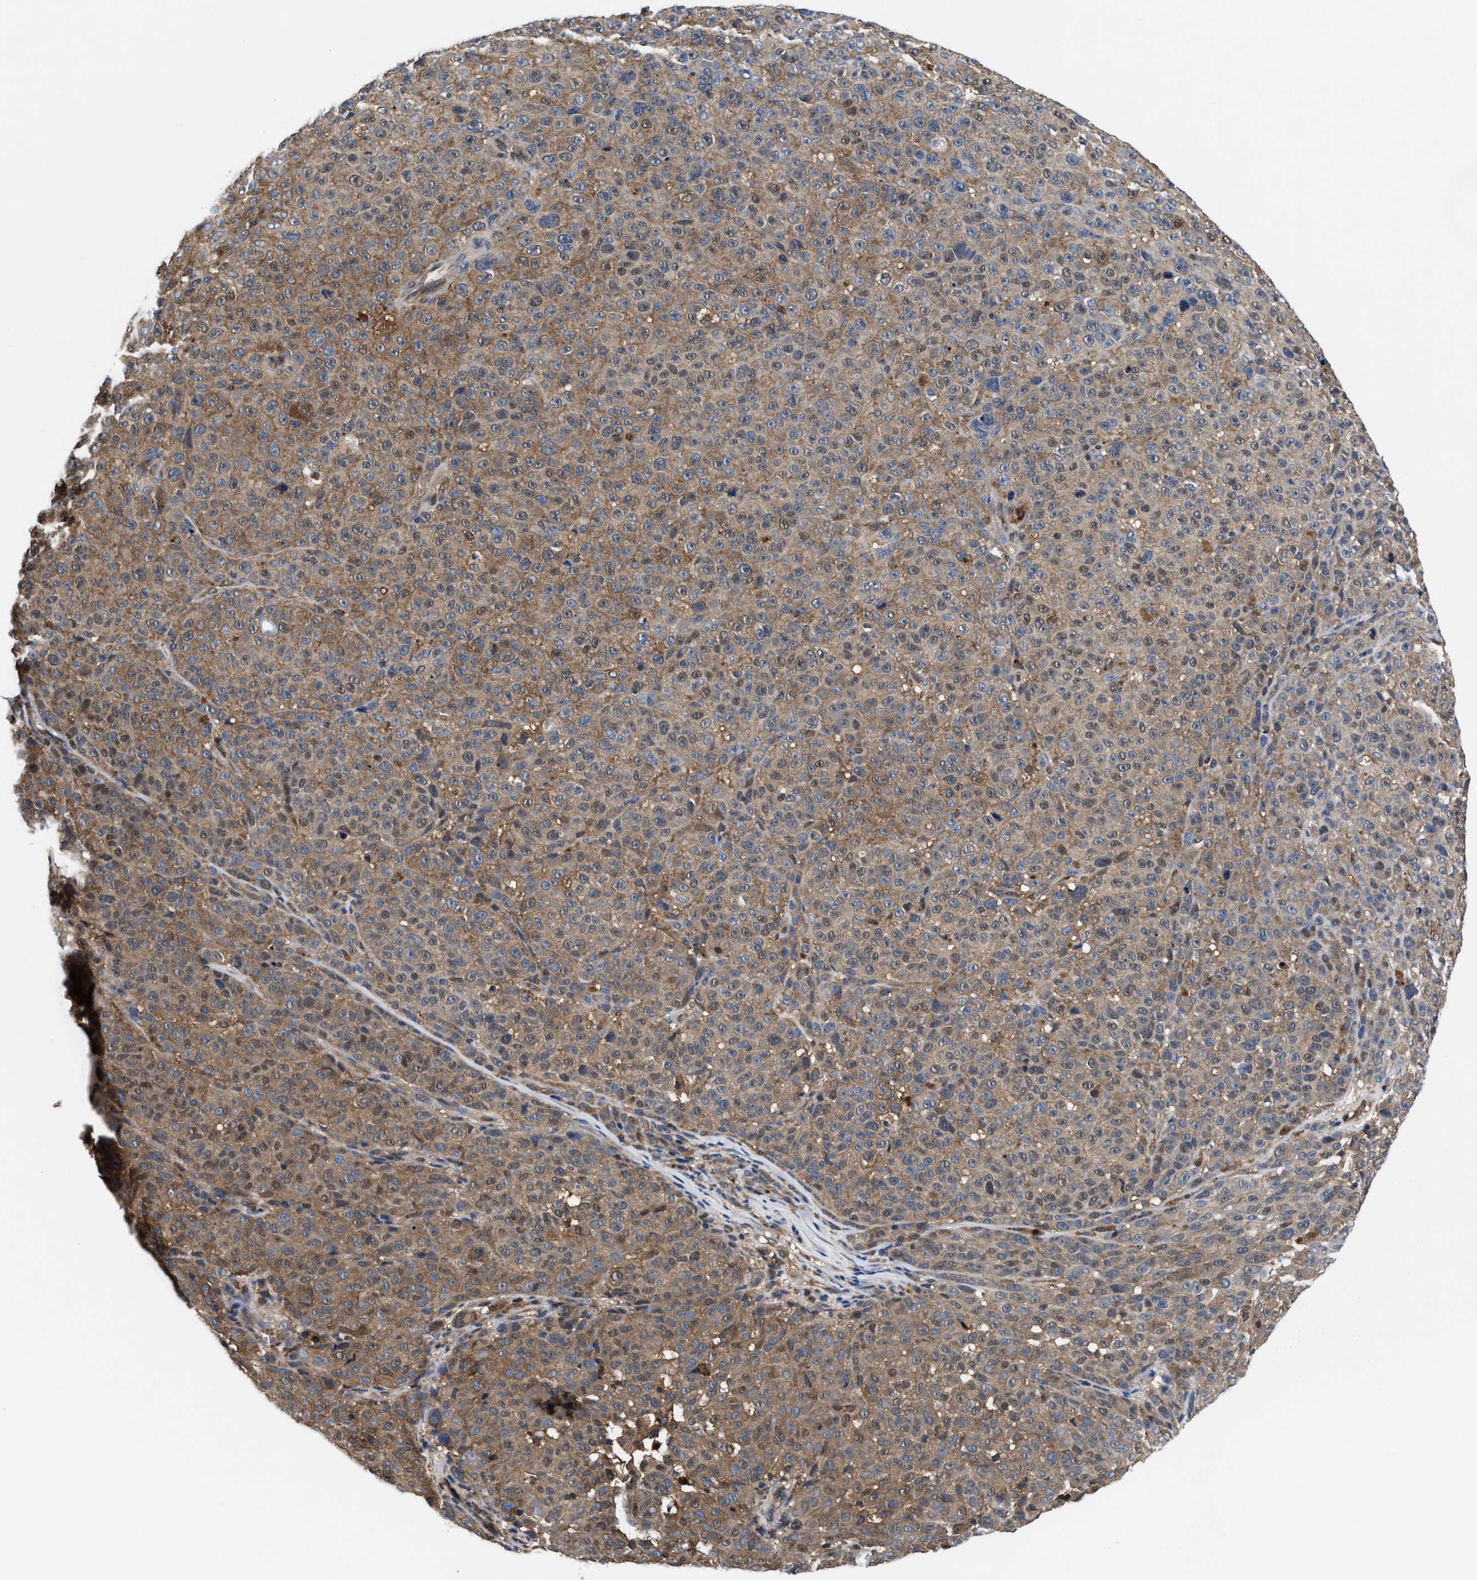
{"staining": {"intensity": "moderate", "quantity": "25%-75%", "location": "cytoplasmic/membranous"}, "tissue": "melanoma", "cell_type": "Tumor cells", "image_type": "cancer", "snomed": [{"axis": "morphology", "description": "Malignant melanoma, NOS"}, {"axis": "topography", "description": "Skin"}], "caption": "Moderate cytoplasmic/membranous protein staining is present in approximately 25%-75% of tumor cells in malignant melanoma.", "gene": "ACLY", "patient": {"sex": "female", "age": 82}}